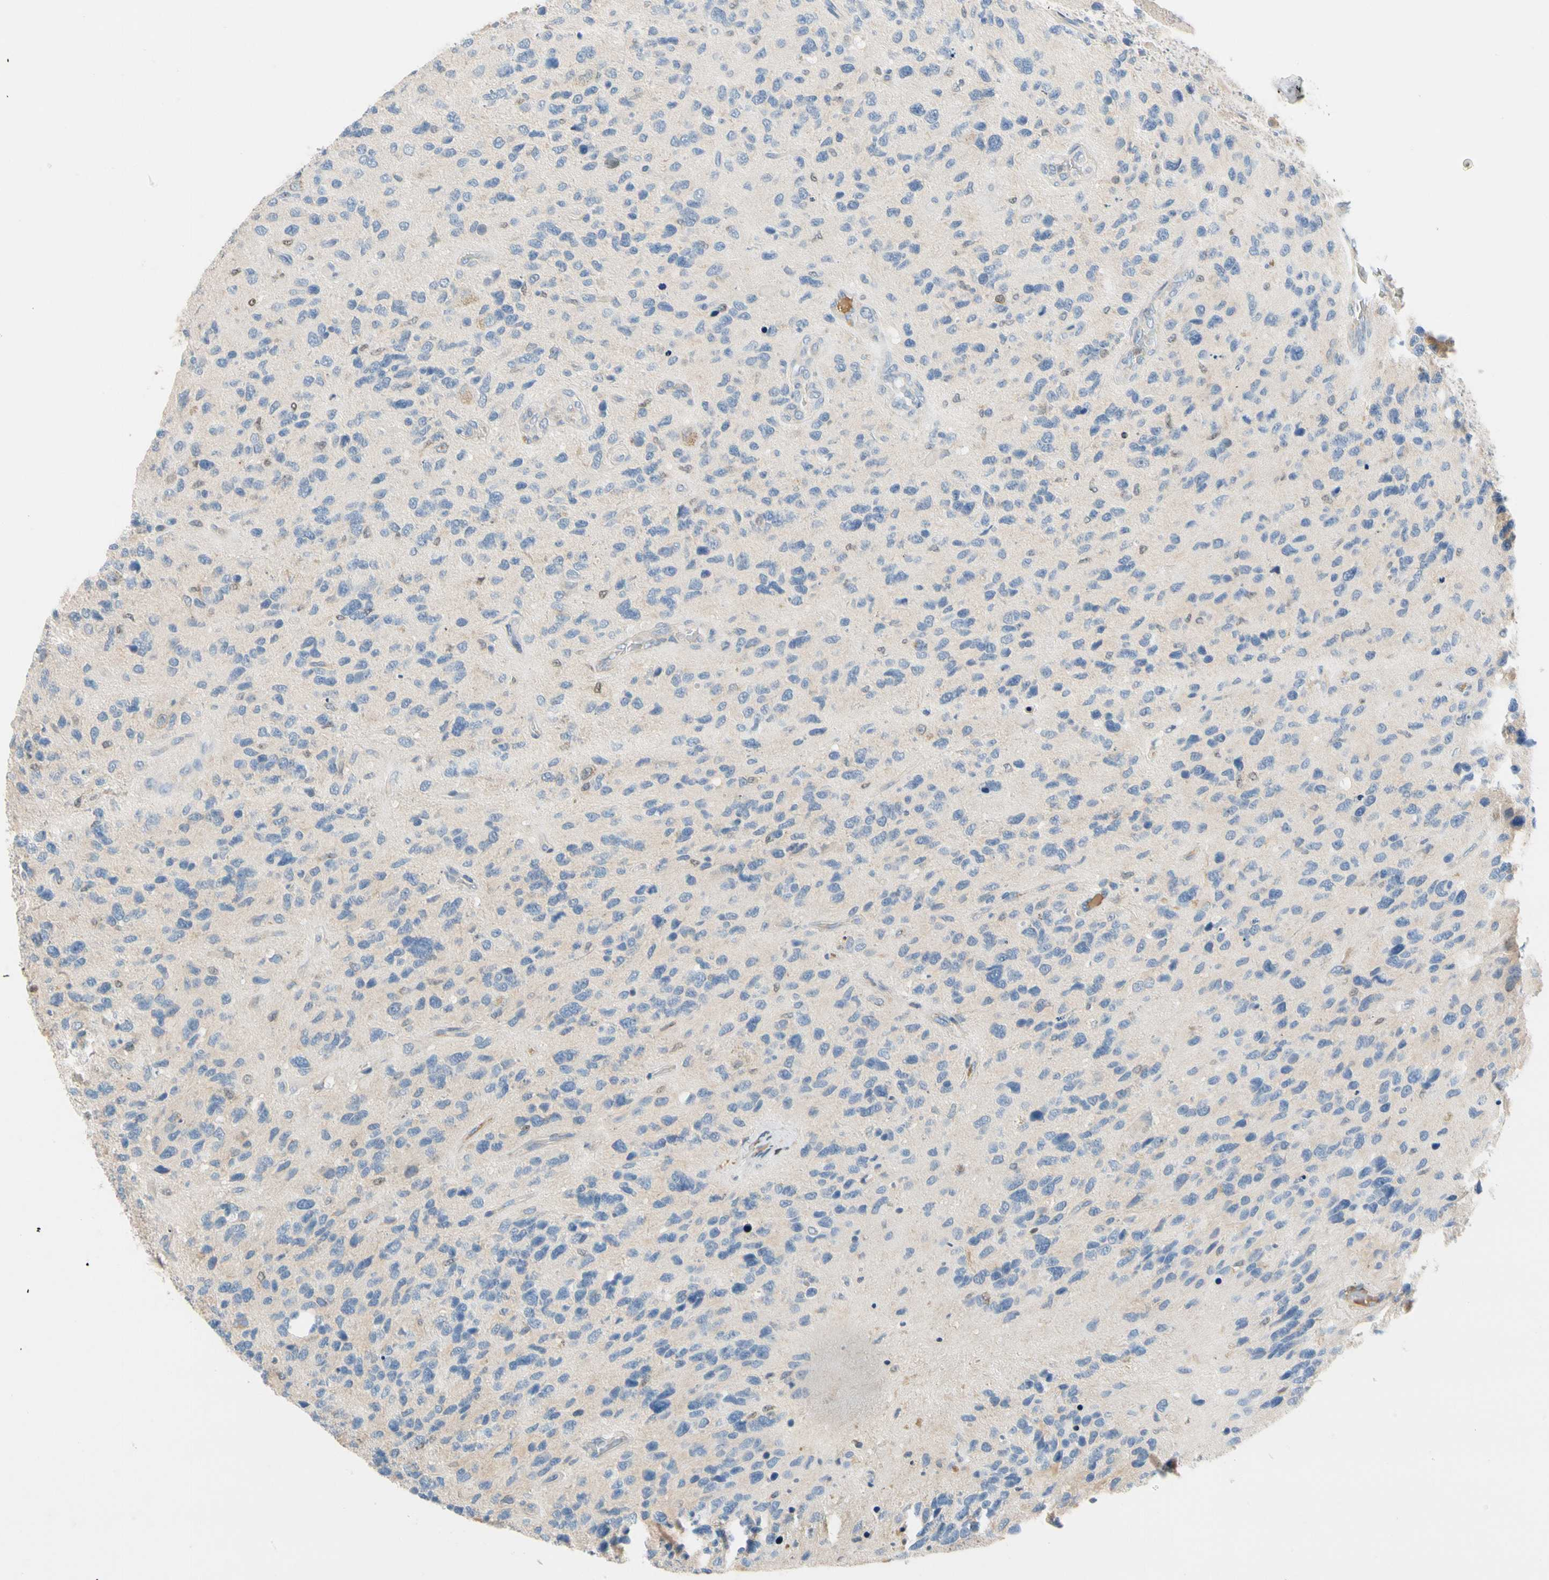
{"staining": {"intensity": "negative", "quantity": "none", "location": "none"}, "tissue": "glioma", "cell_type": "Tumor cells", "image_type": "cancer", "snomed": [{"axis": "morphology", "description": "Glioma, malignant, High grade"}, {"axis": "topography", "description": "Brain"}], "caption": "This is an immunohistochemistry (IHC) image of human glioma. There is no staining in tumor cells.", "gene": "SP140", "patient": {"sex": "female", "age": 58}}